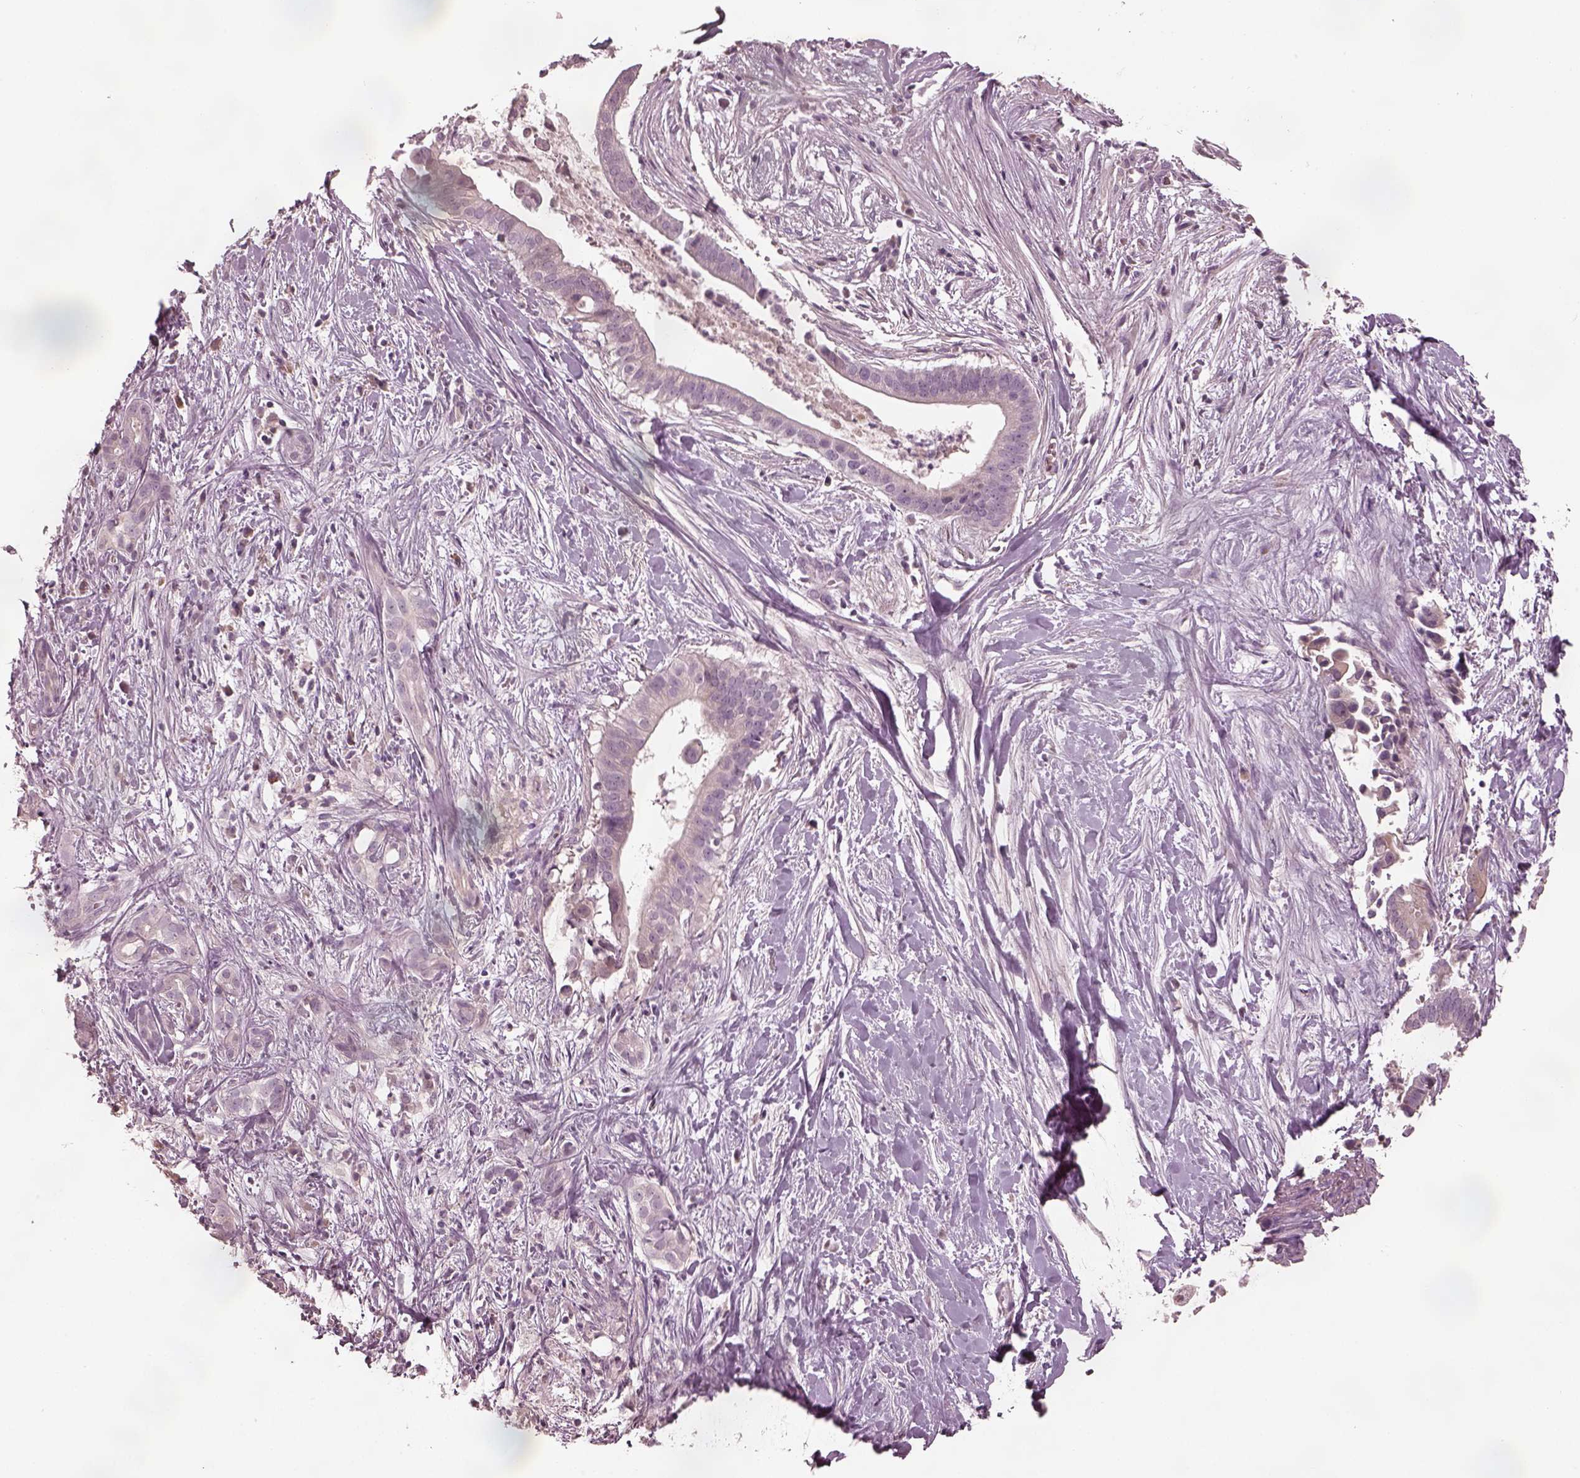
{"staining": {"intensity": "negative", "quantity": "none", "location": "none"}, "tissue": "pancreatic cancer", "cell_type": "Tumor cells", "image_type": "cancer", "snomed": [{"axis": "morphology", "description": "Adenocarcinoma, NOS"}, {"axis": "topography", "description": "Pancreas"}], "caption": "There is no significant staining in tumor cells of pancreatic cancer (adenocarcinoma).", "gene": "MIA", "patient": {"sex": "male", "age": 61}}